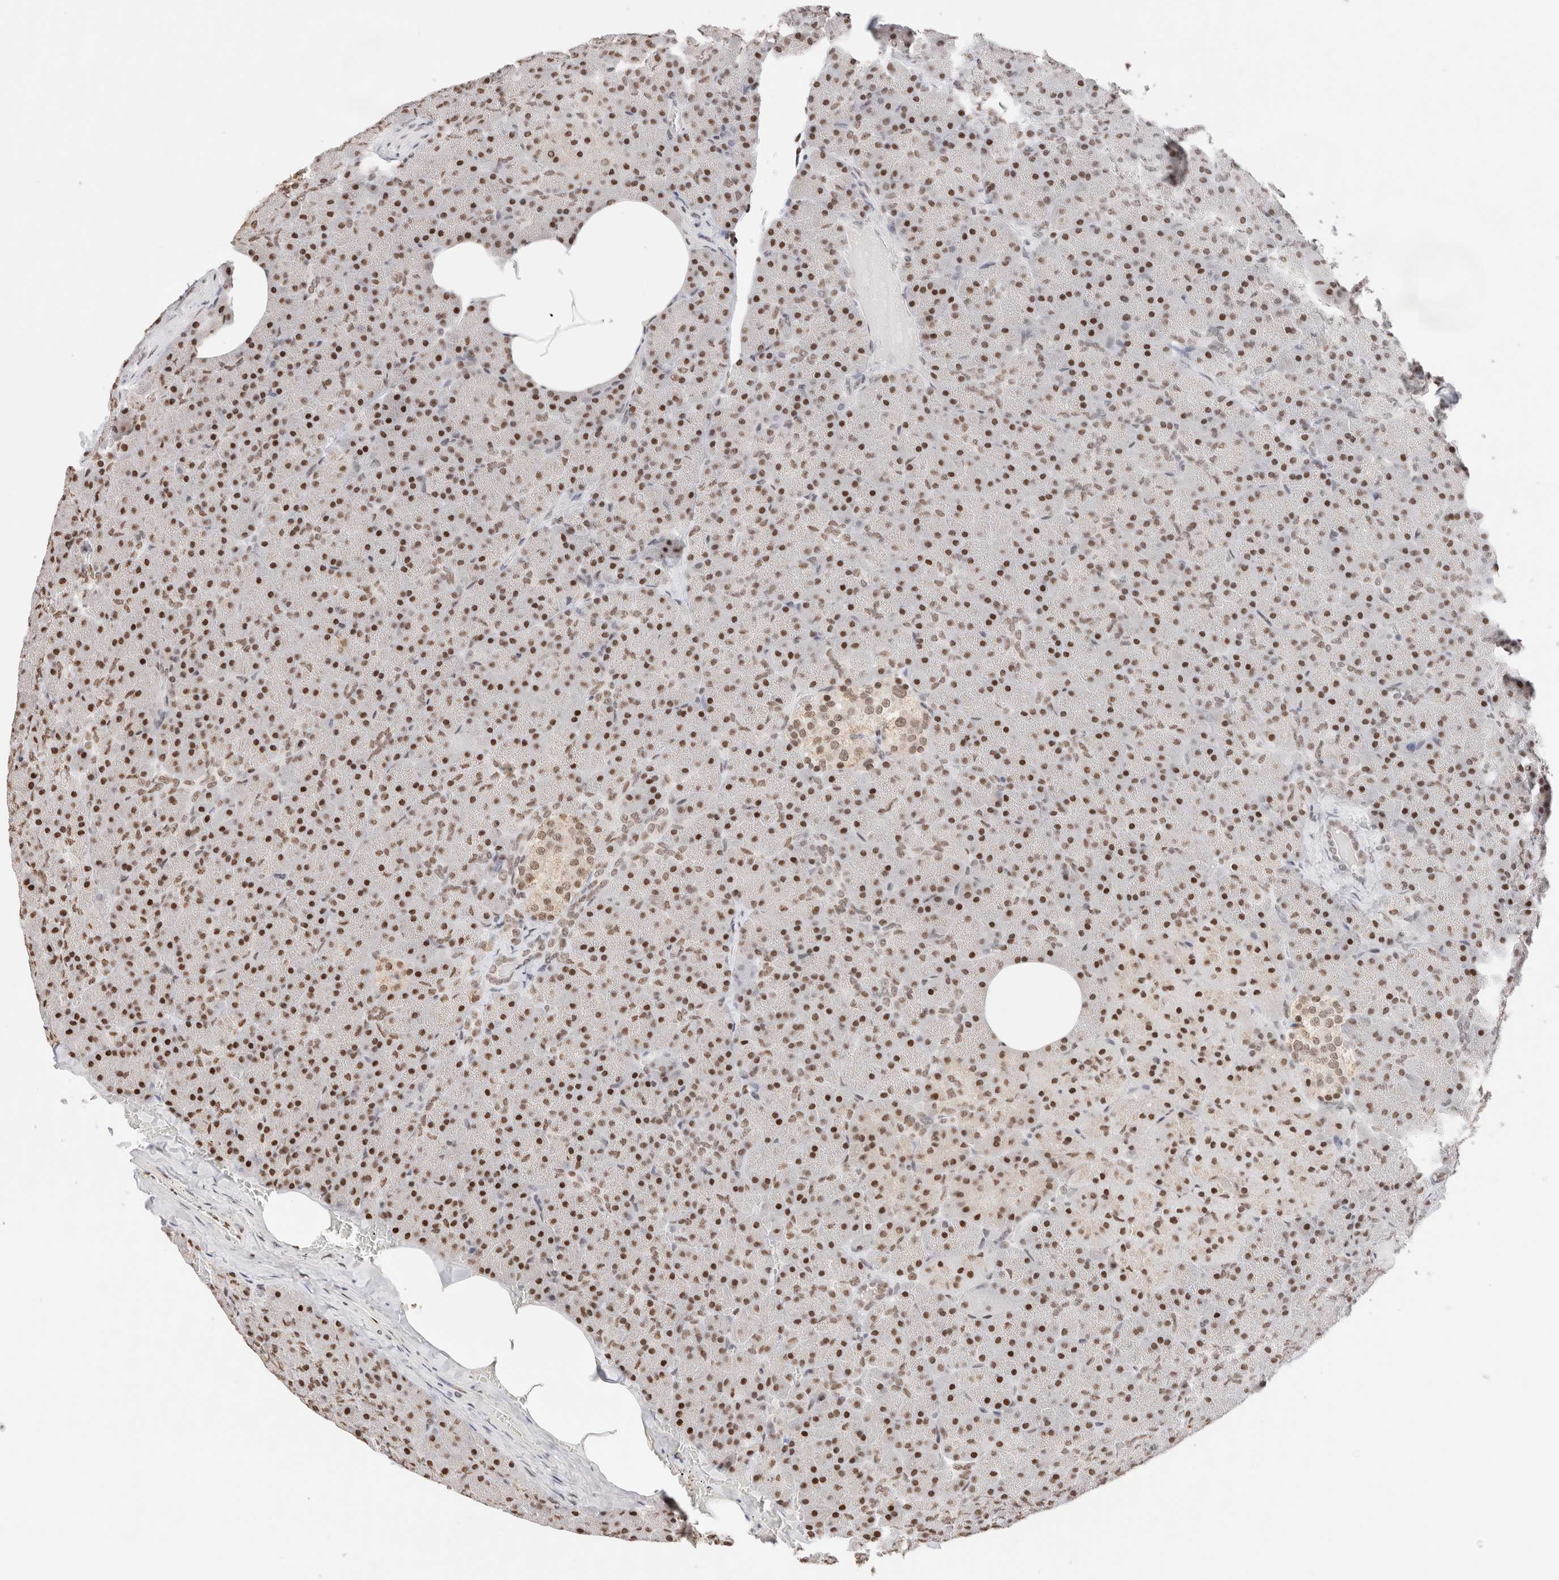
{"staining": {"intensity": "strong", "quantity": ">75%", "location": "nuclear"}, "tissue": "pancreas", "cell_type": "Exocrine glandular cells", "image_type": "normal", "snomed": [{"axis": "morphology", "description": "Normal tissue, NOS"}, {"axis": "topography", "description": "Pancreas"}], "caption": "A photomicrograph of human pancreas stained for a protein reveals strong nuclear brown staining in exocrine glandular cells. Nuclei are stained in blue.", "gene": "SUPT3H", "patient": {"sex": "female", "age": 35}}